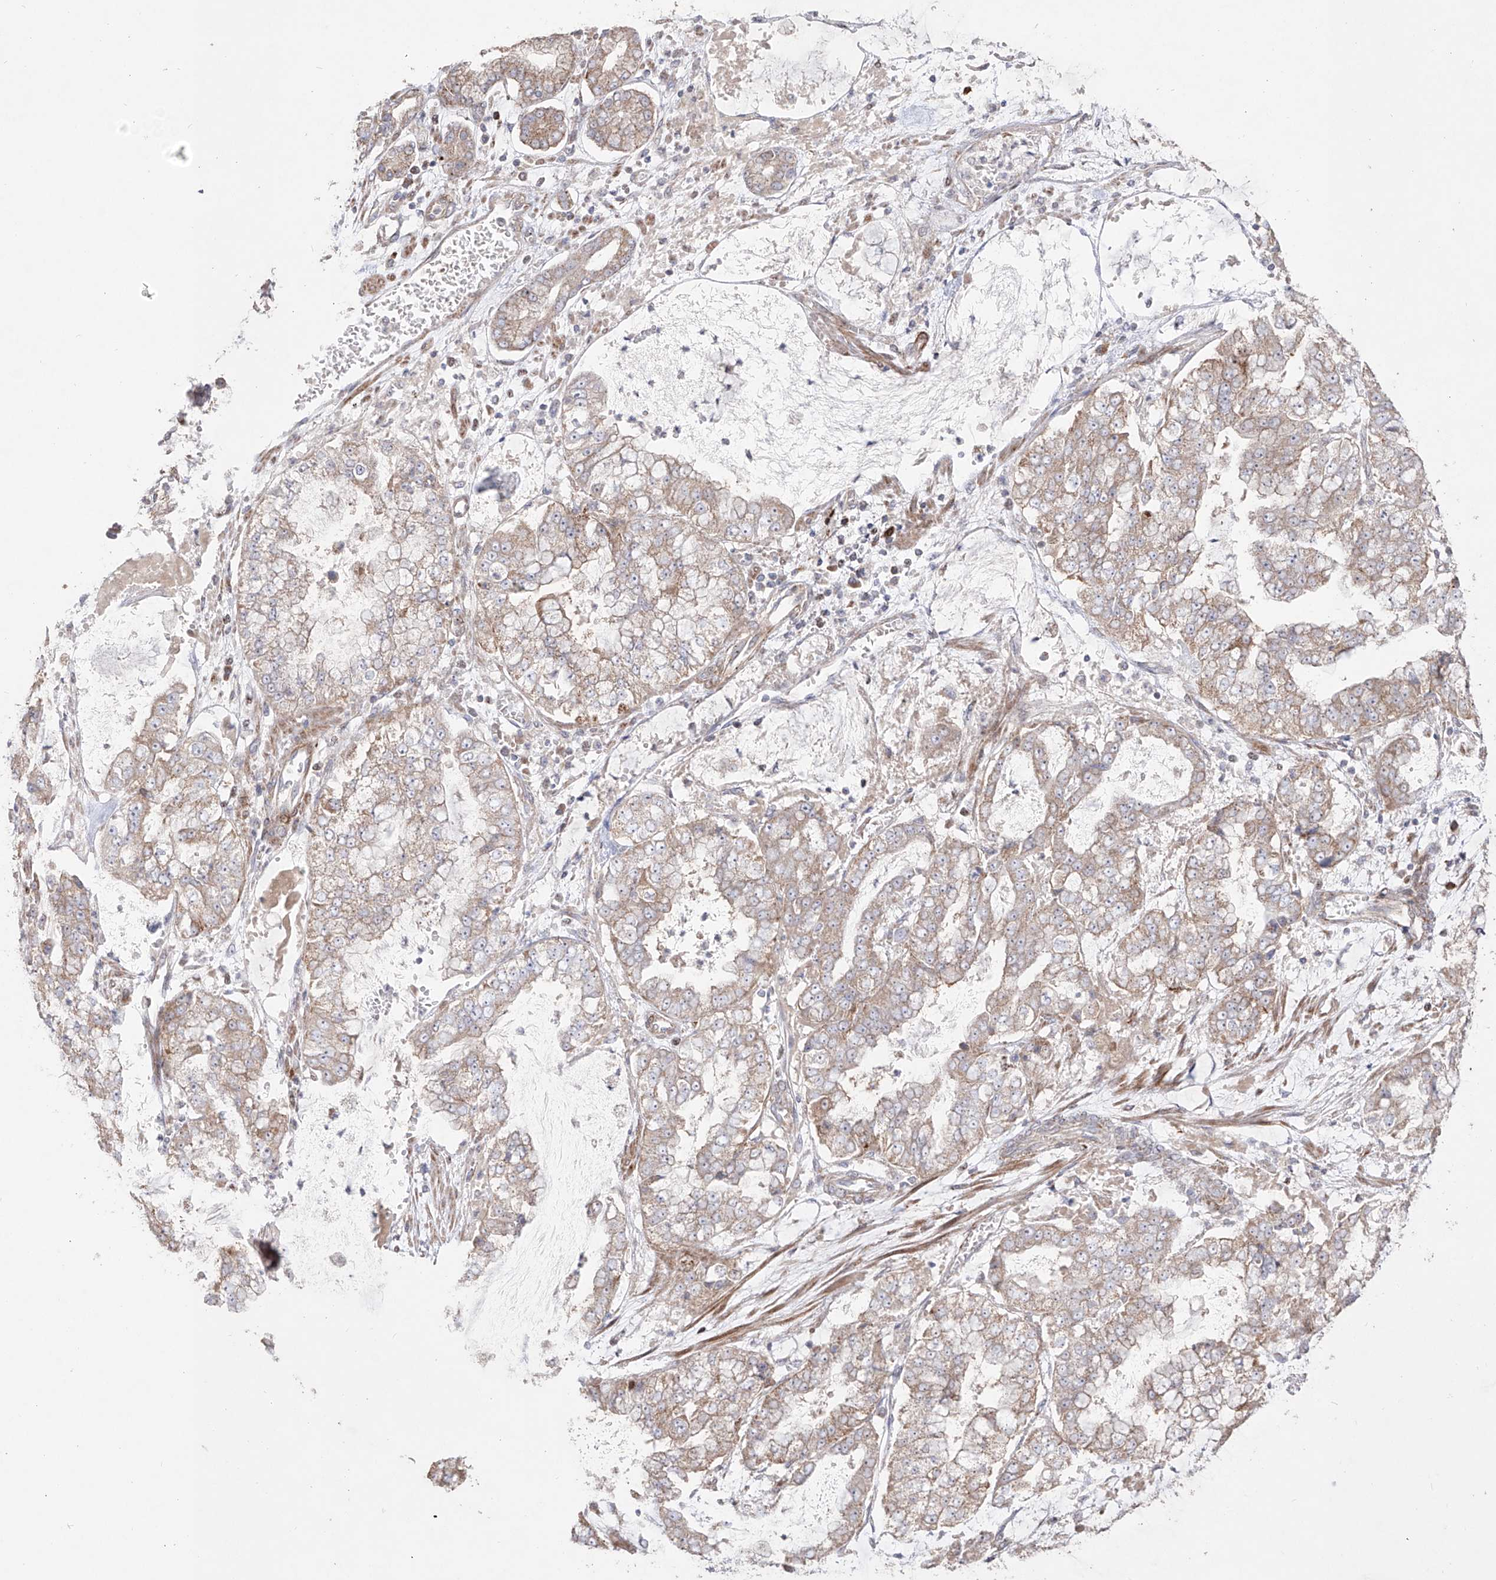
{"staining": {"intensity": "weak", "quantity": ">75%", "location": "cytoplasmic/membranous"}, "tissue": "stomach cancer", "cell_type": "Tumor cells", "image_type": "cancer", "snomed": [{"axis": "morphology", "description": "Adenocarcinoma, NOS"}, {"axis": "topography", "description": "Stomach"}], "caption": "This micrograph exhibits IHC staining of stomach cancer (adenocarcinoma), with low weak cytoplasmic/membranous staining in about >75% of tumor cells.", "gene": "YKT6", "patient": {"sex": "male", "age": 76}}